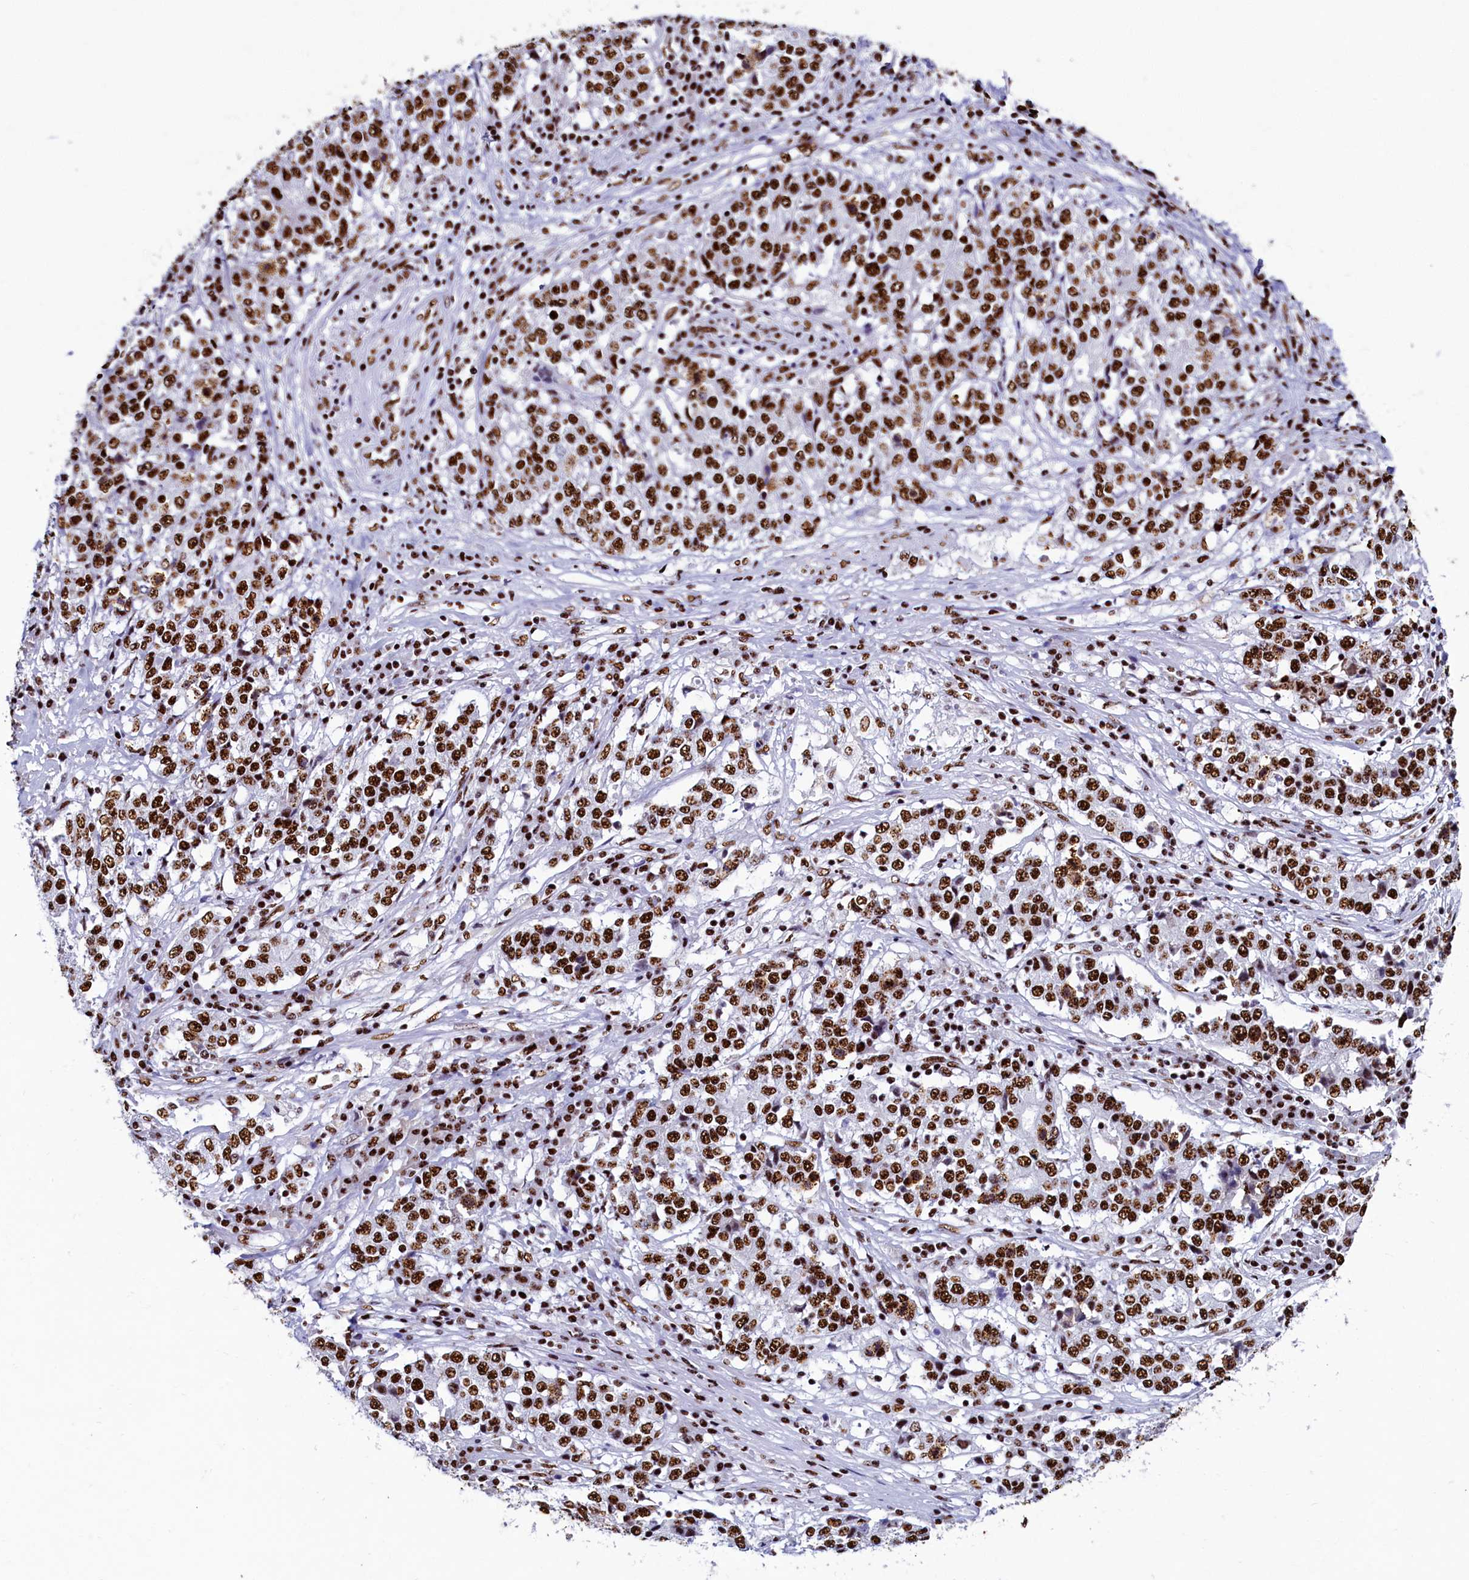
{"staining": {"intensity": "strong", "quantity": ">75%", "location": "nuclear"}, "tissue": "stomach cancer", "cell_type": "Tumor cells", "image_type": "cancer", "snomed": [{"axis": "morphology", "description": "Adenocarcinoma, NOS"}, {"axis": "topography", "description": "Stomach"}], "caption": "Stomach adenocarcinoma was stained to show a protein in brown. There is high levels of strong nuclear positivity in about >75% of tumor cells. The protein is stained brown, and the nuclei are stained in blue (DAB IHC with brightfield microscopy, high magnification).", "gene": "SRRM2", "patient": {"sex": "male", "age": 59}}